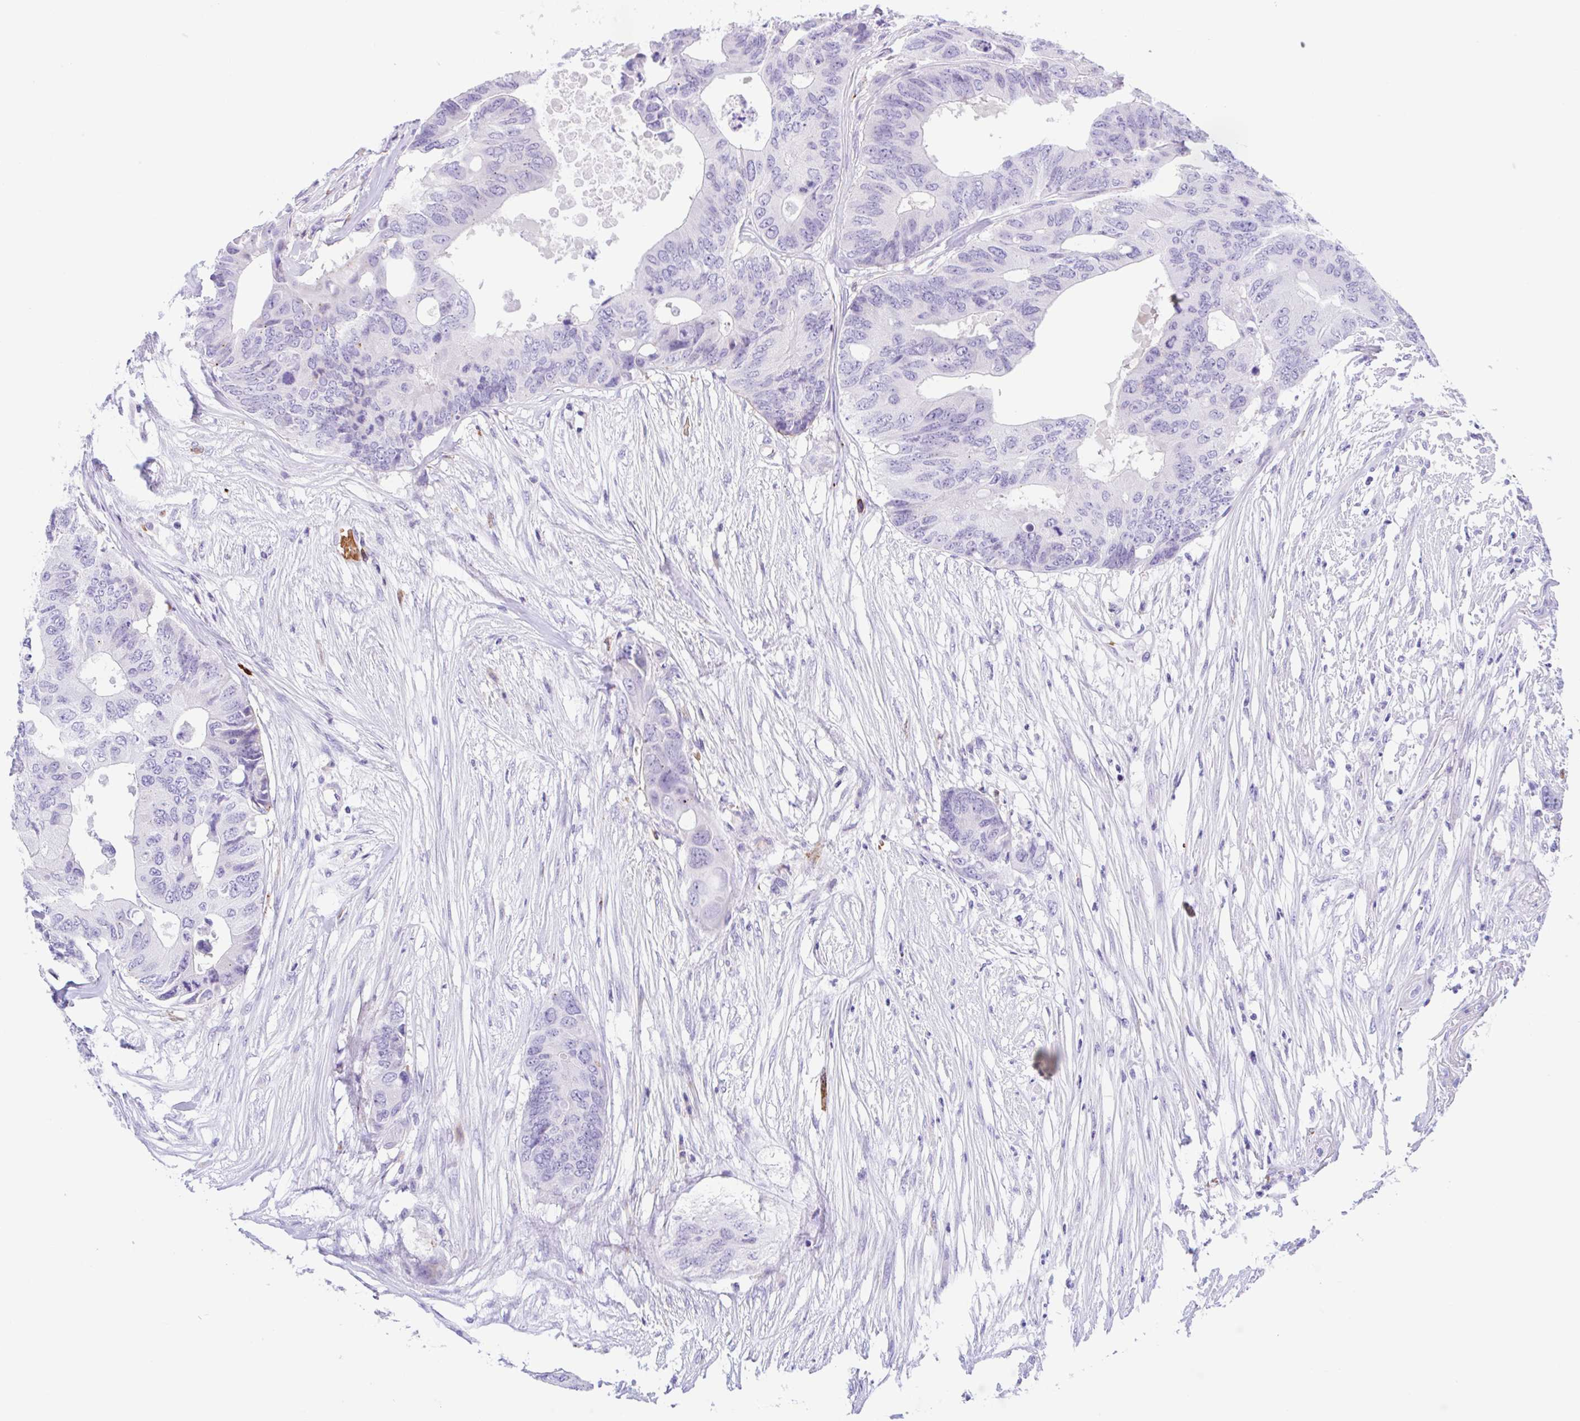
{"staining": {"intensity": "negative", "quantity": "none", "location": "none"}, "tissue": "colorectal cancer", "cell_type": "Tumor cells", "image_type": "cancer", "snomed": [{"axis": "morphology", "description": "Adenocarcinoma, NOS"}, {"axis": "topography", "description": "Colon"}], "caption": "Immunohistochemistry (IHC) image of neoplastic tissue: adenocarcinoma (colorectal) stained with DAB displays no significant protein expression in tumor cells.", "gene": "ANKRD9", "patient": {"sex": "male", "age": 71}}